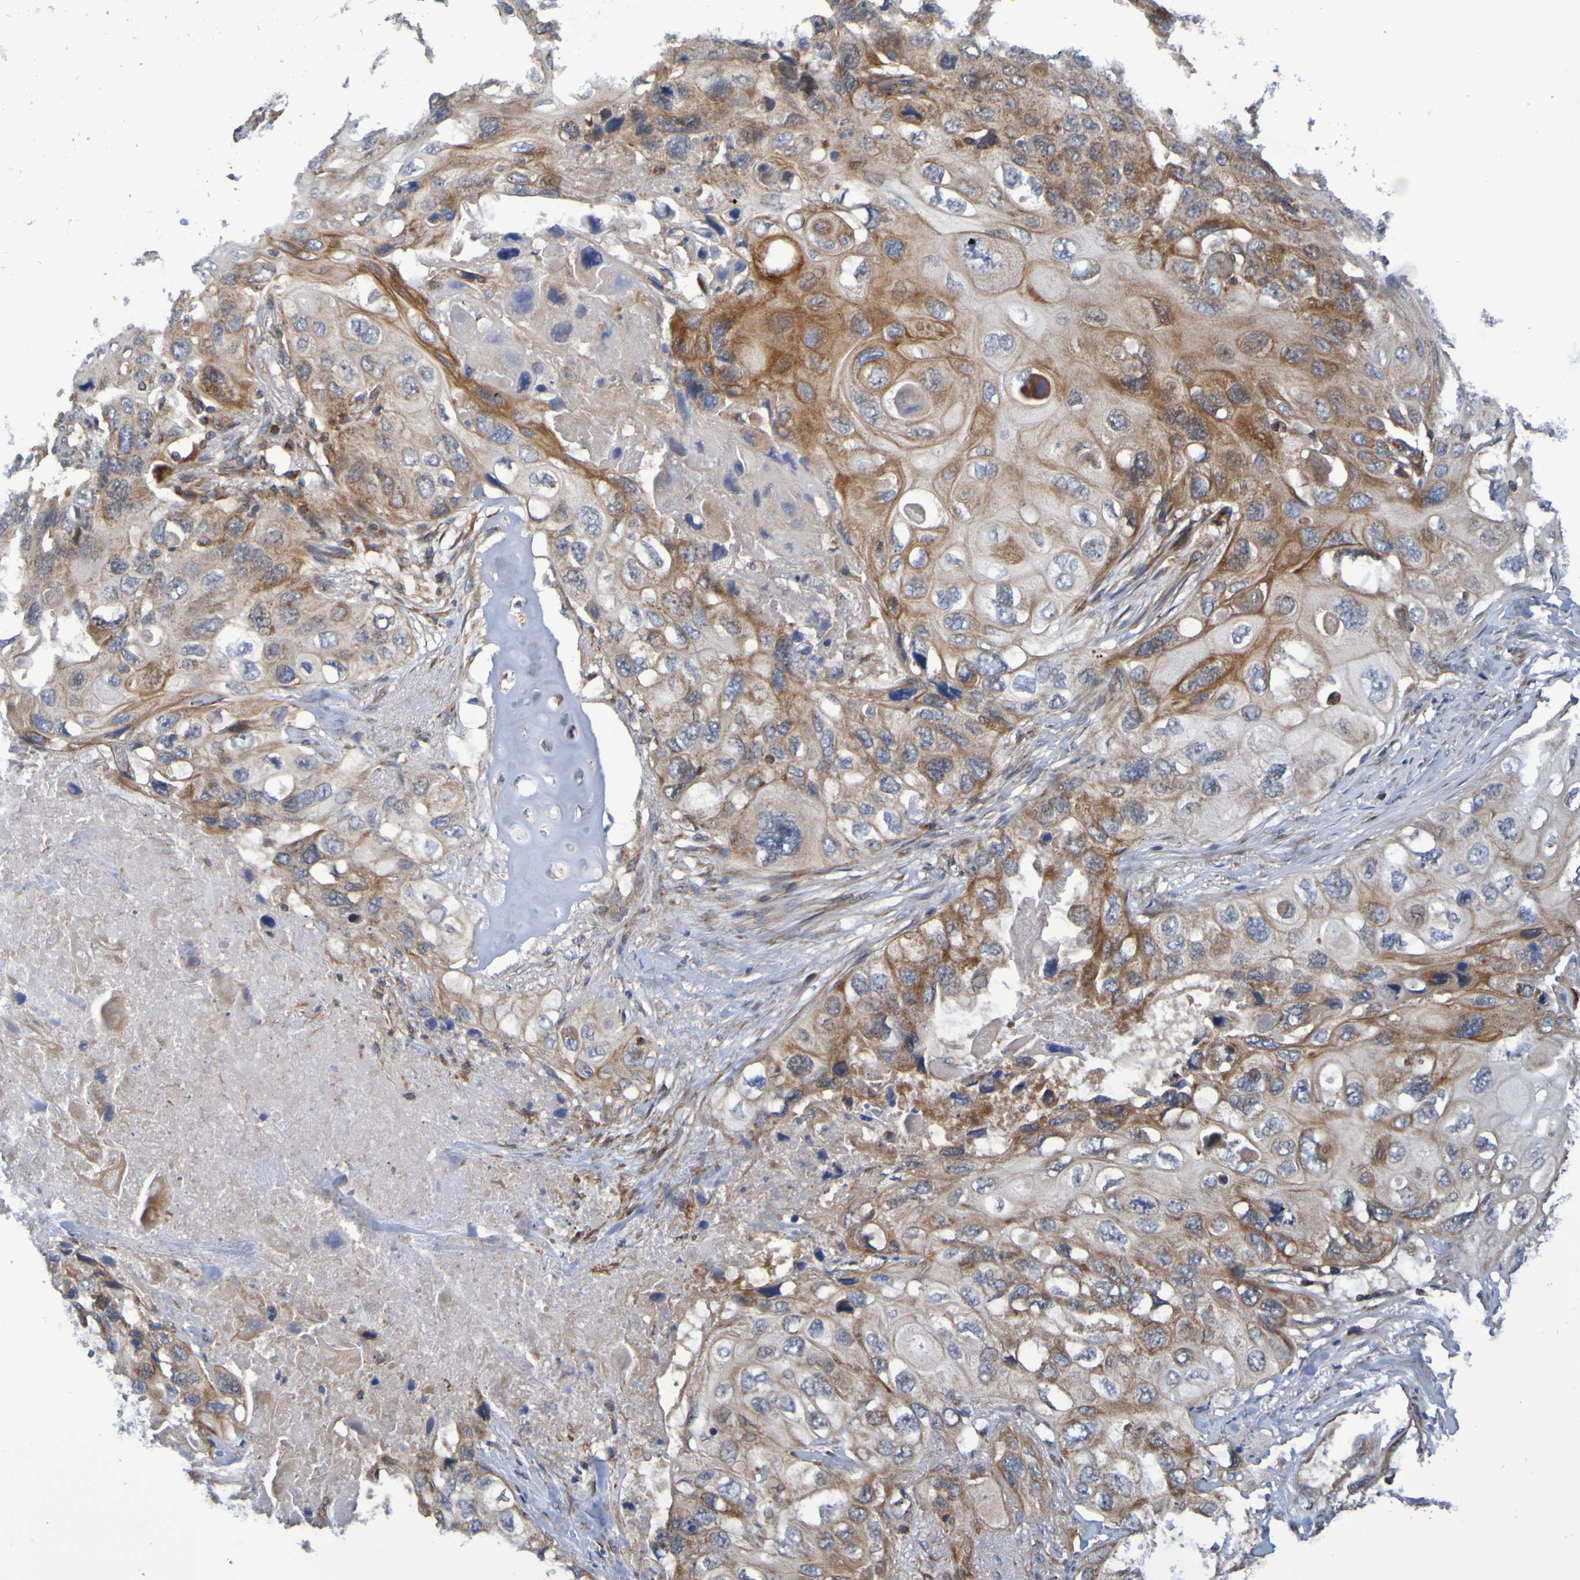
{"staining": {"intensity": "moderate", "quantity": ">75%", "location": "cytoplasmic/membranous"}, "tissue": "lung cancer", "cell_type": "Tumor cells", "image_type": "cancer", "snomed": [{"axis": "morphology", "description": "Squamous cell carcinoma, NOS"}, {"axis": "topography", "description": "Lung"}], "caption": "Moderate cytoplasmic/membranous staining for a protein is identified in about >75% of tumor cells of lung squamous cell carcinoma using immunohistochemistry (IHC).", "gene": "CCDC51", "patient": {"sex": "female", "age": 73}}